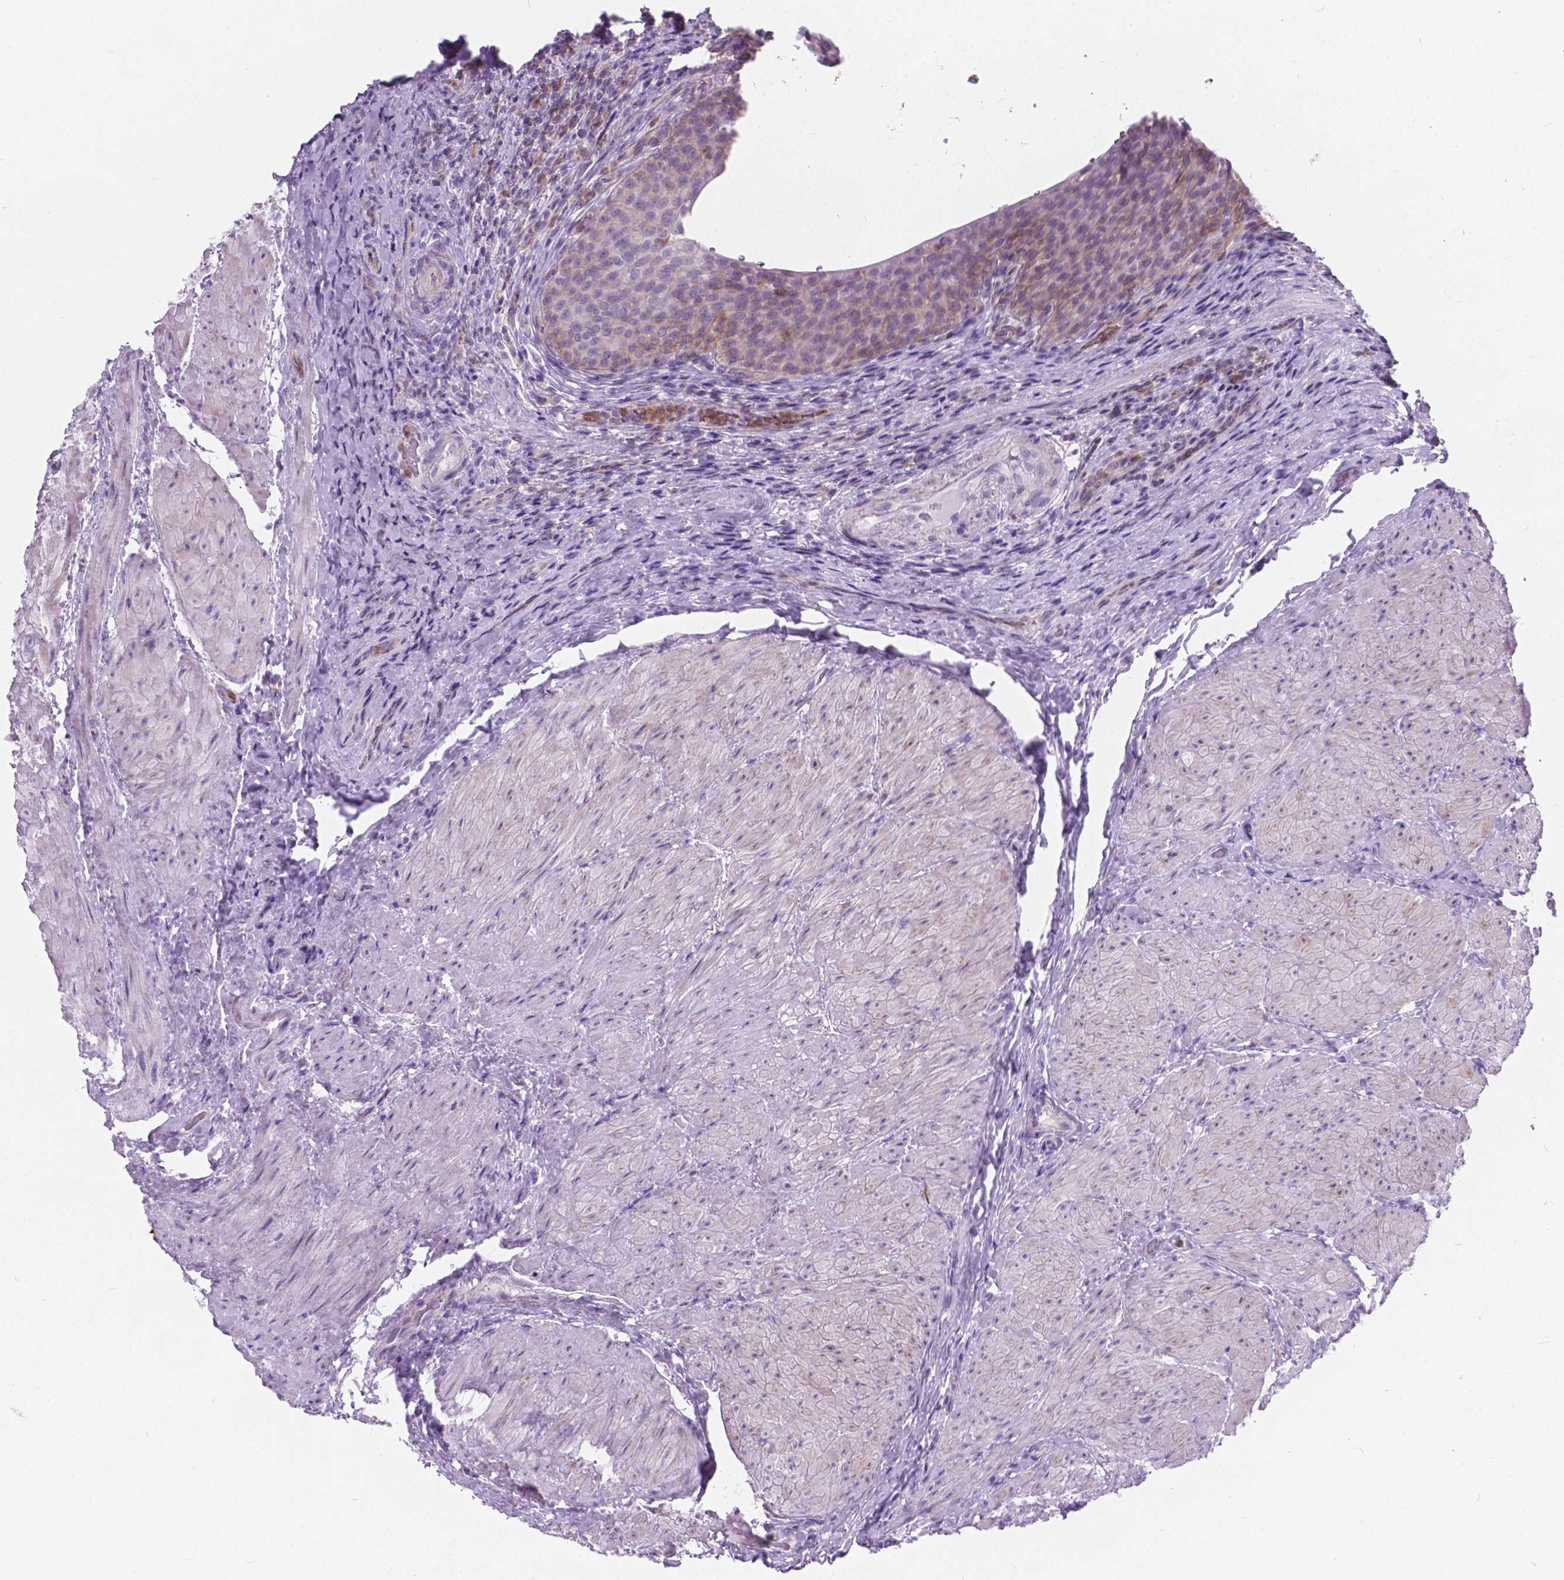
{"staining": {"intensity": "weak", "quantity": "<25%", "location": "cytoplasmic/membranous"}, "tissue": "urinary bladder", "cell_type": "Urothelial cells", "image_type": "normal", "snomed": [{"axis": "morphology", "description": "Normal tissue, NOS"}, {"axis": "topography", "description": "Urinary bladder"}, {"axis": "topography", "description": "Peripheral nerve tissue"}], "caption": "DAB immunohistochemical staining of unremarkable urinary bladder shows no significant staining in urothelial cells.", "gene": "KIAA0040", "patient": {"sex": "male", "age": 66}}